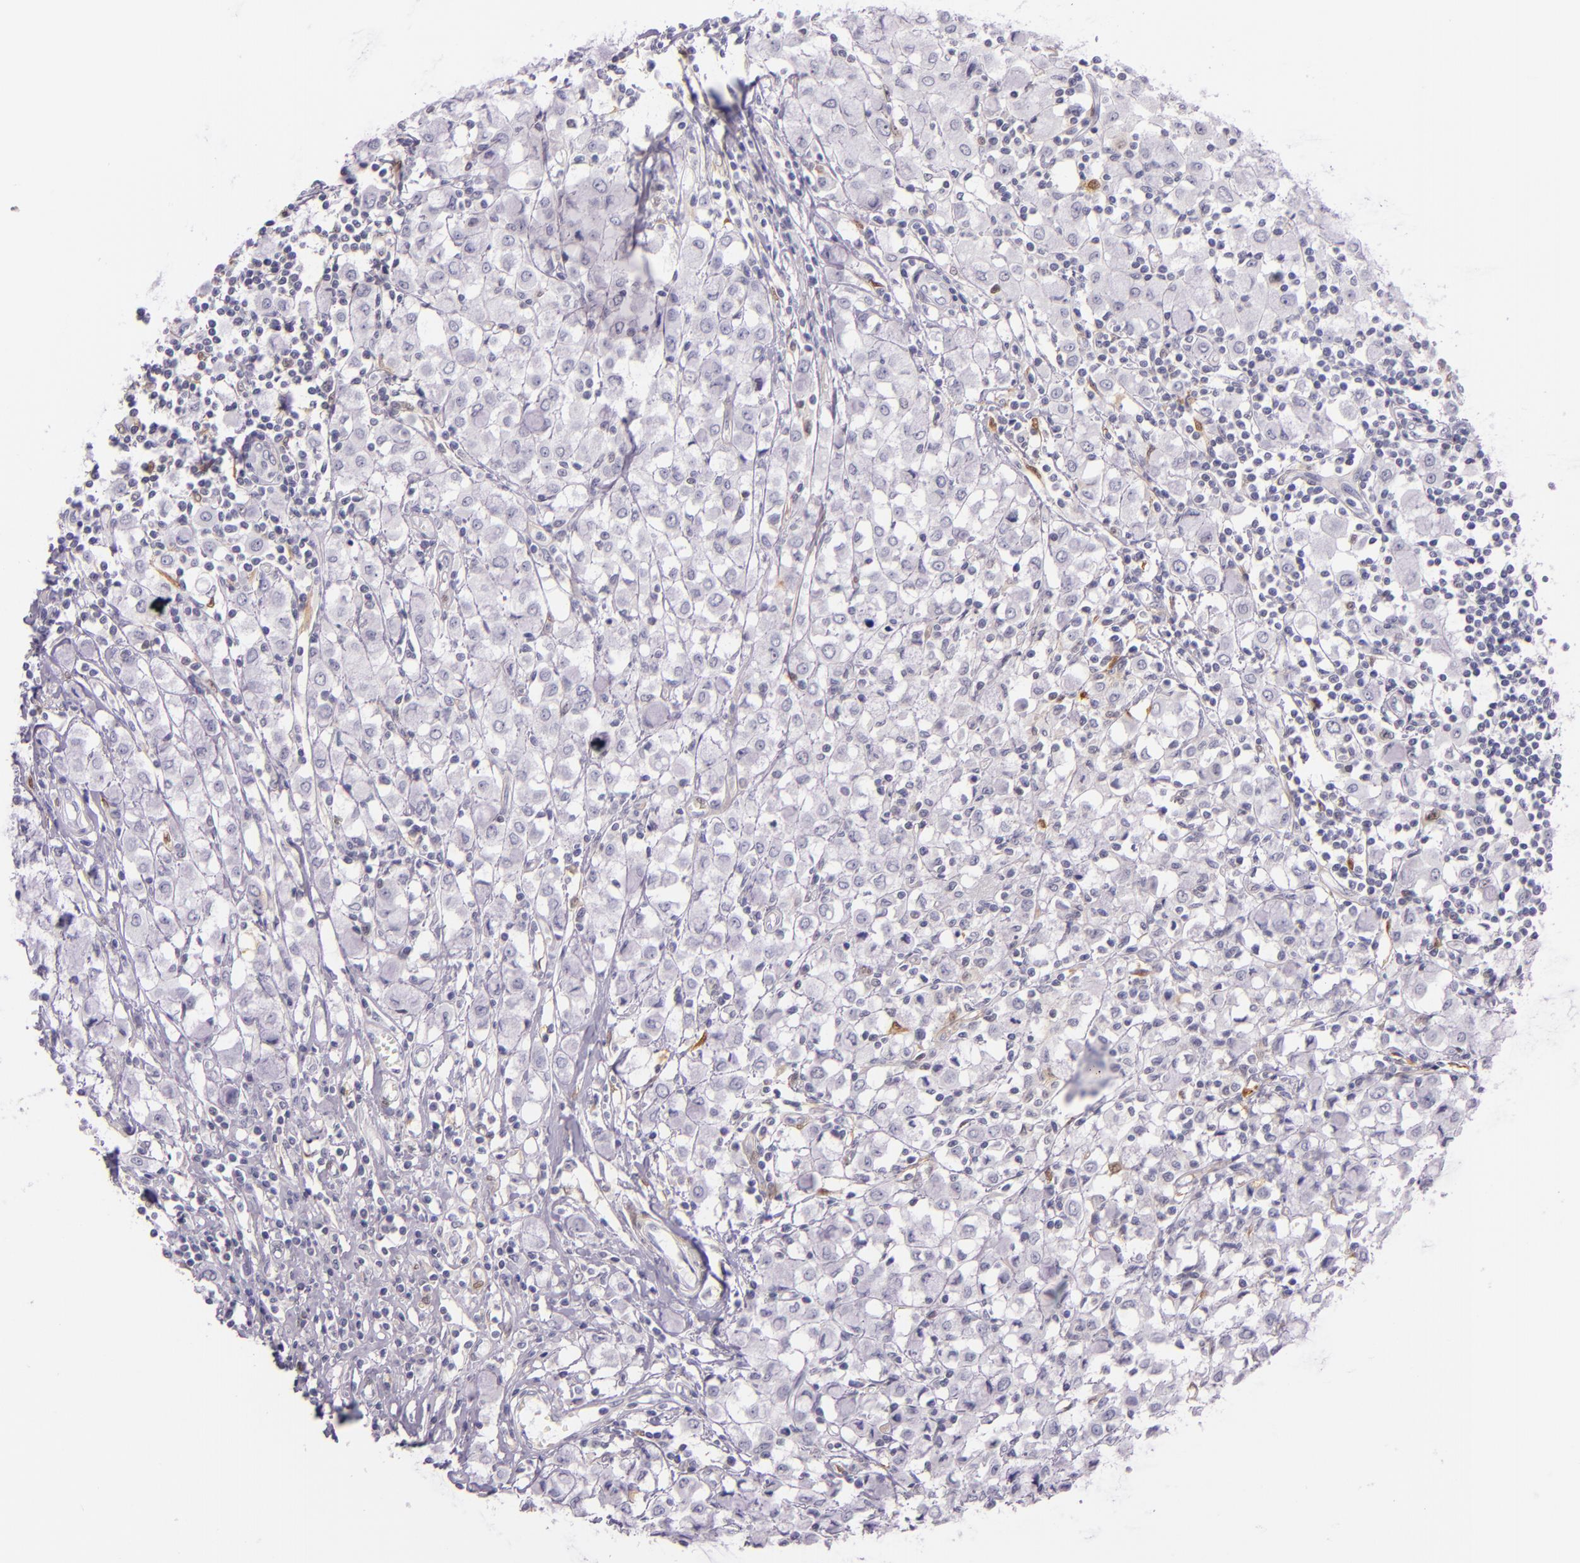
{"staining": {"intensity": "moderate", "quantity": "<25%", "location": "cytoplasmic/membranous,nuclear"}, "tissue": "breast cancer", "cell_type": "Tumor cells", "image_type": "cancer", "snomed": [{"axis": "morphology", "description": "Lobular carcinoma"}, {"axis": "topography", "description": "Breast"}], "caption": "The immunohistochemical stain highlights moderate cytoplasmic/membranous and nuclear staining in tumor cells of lobular carcinoma (breast) tissue.", "gene": "MT1A", "patient": {"sex": "female", "age": 85}}